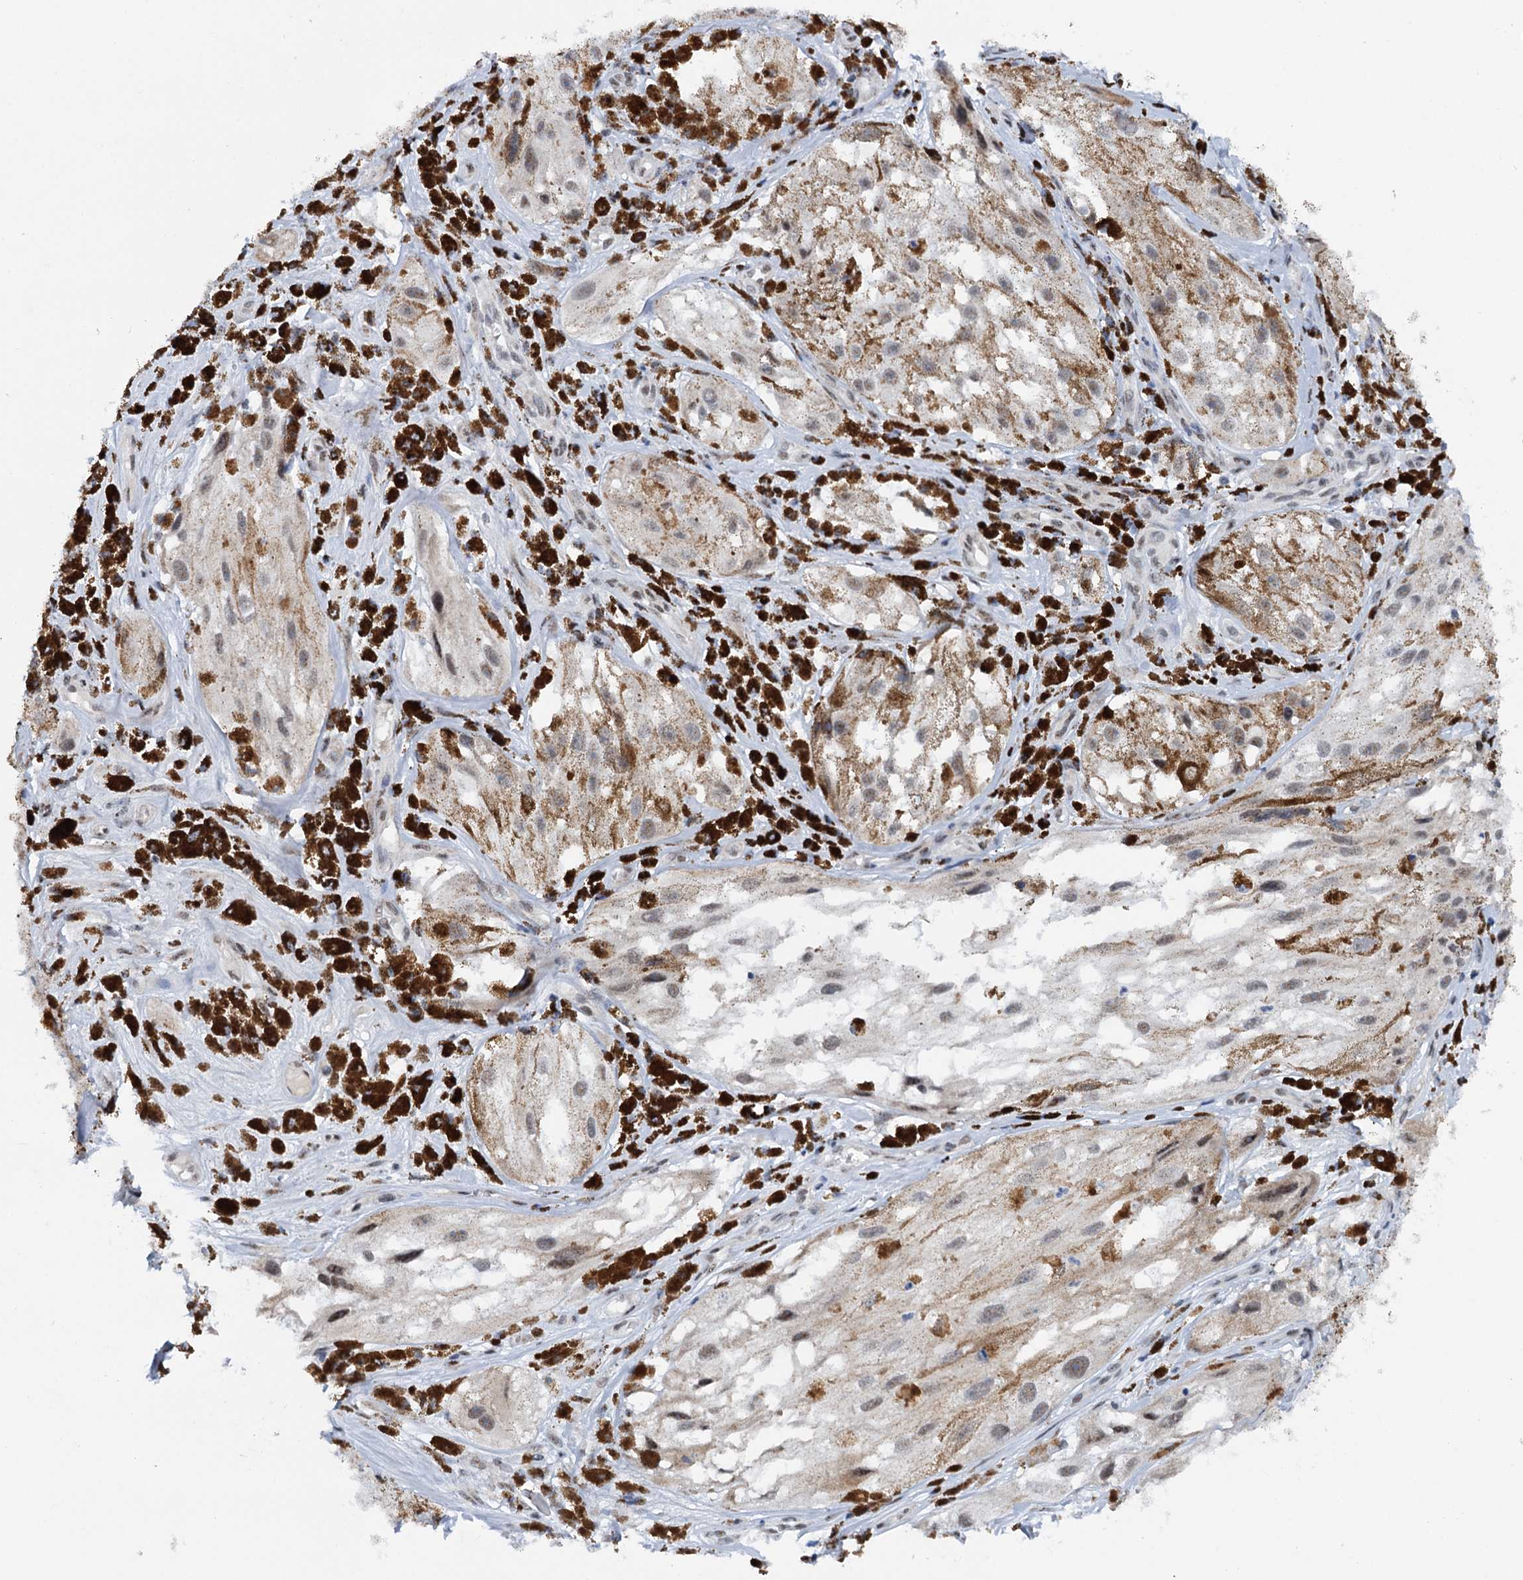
{"staining": {"intensity": "weak", "quantity": "25%-75%", "location": "nuclear"}, "tissue": "melanoma", "cell_type": "Tumor cells", "image_type": "cancer", "snomed": [{"axis": "morphology", "description": "Malignant melanoma, NOS"}, {"axis": "topography", "description": "Skin"}], "caption": "Protein expression analysis of malignant melanoma demonstrates weak nuclear staining in approximately 25%-75% of tumor cells.", "gene": "SREK1", "patient": {"sex": "male", "age": 88}}